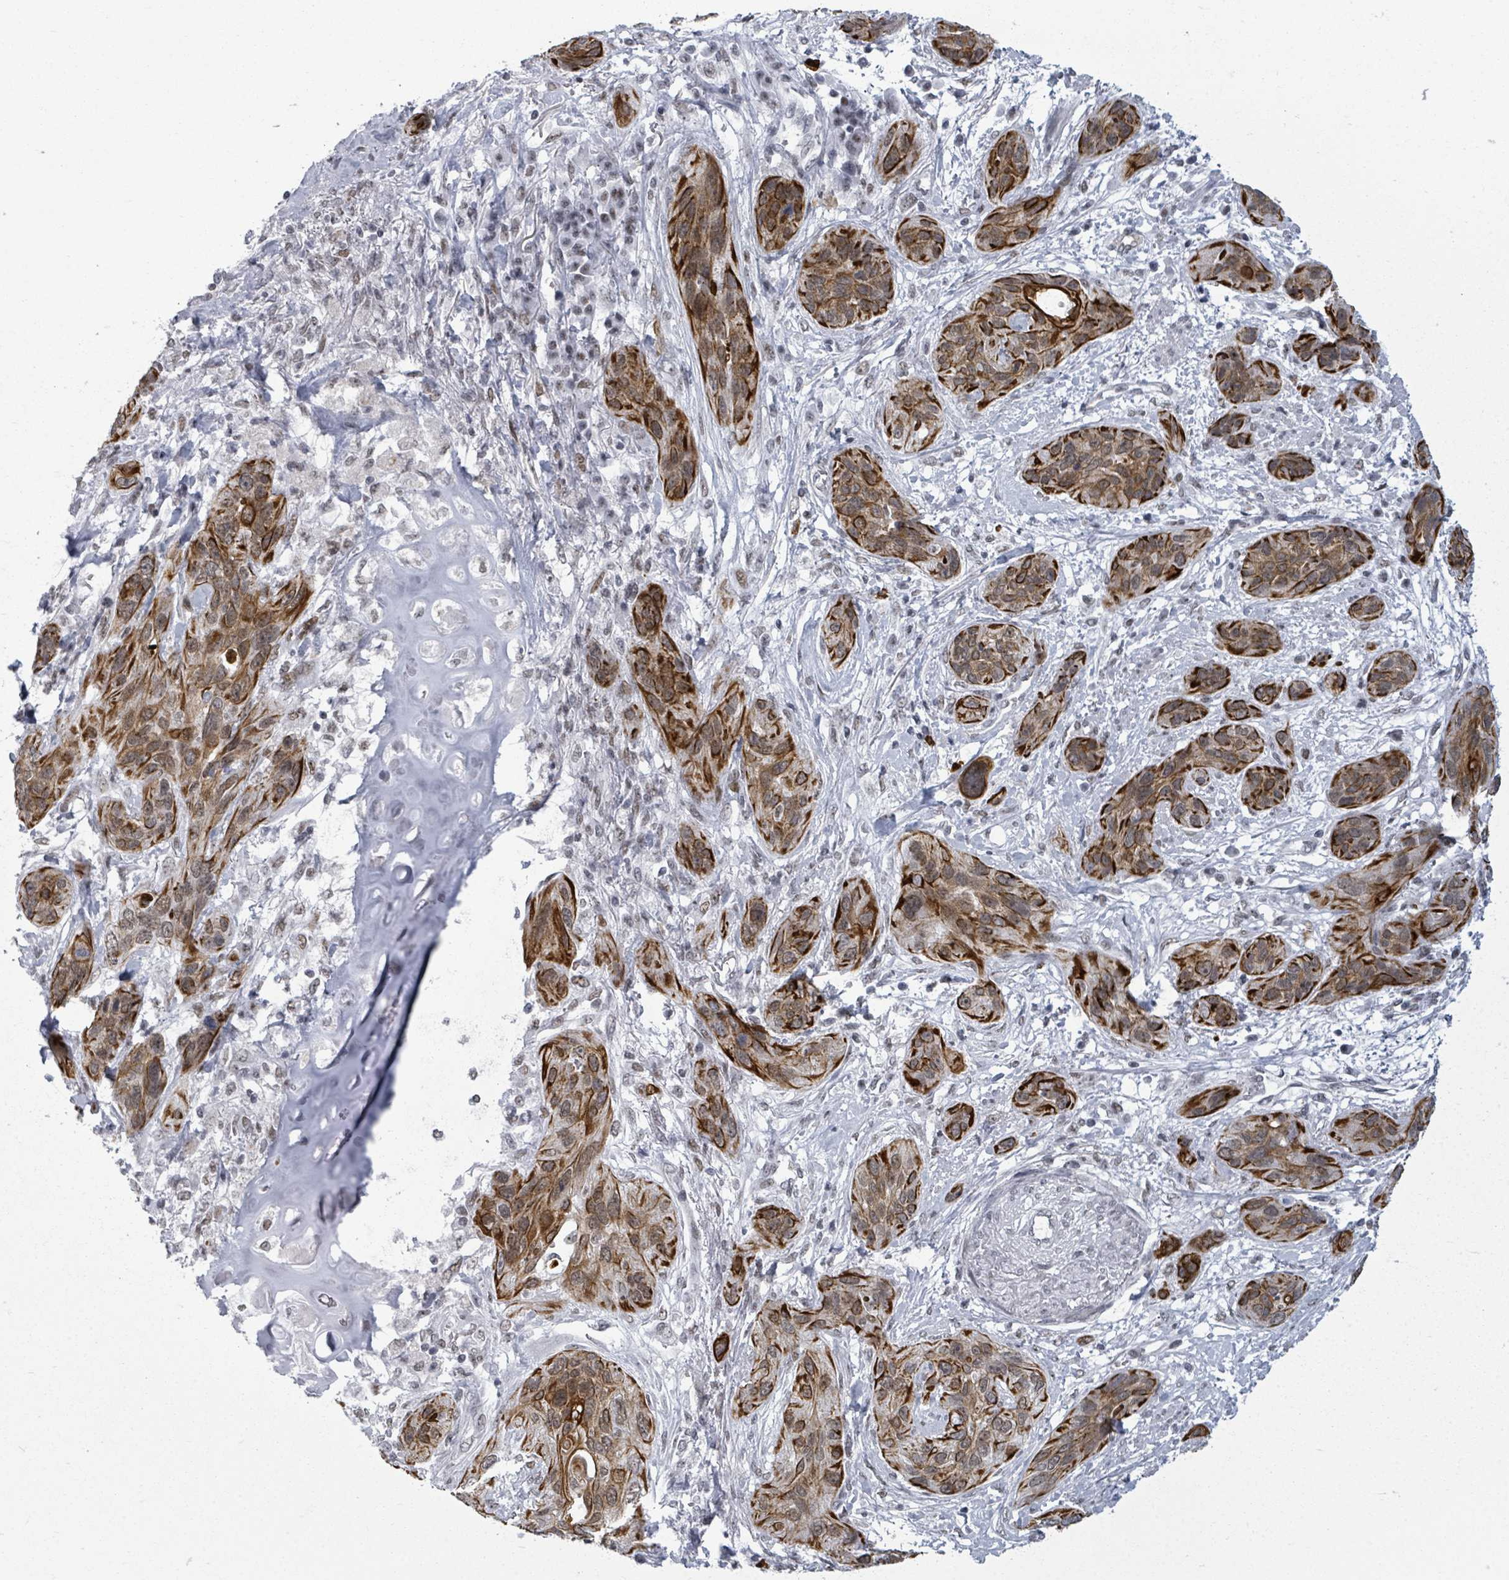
{"staining": {"intensity": "strong", "quantity": "25%-75%", "location": "cytoplasmic/membranous"}, "tissue": "lung cancer", "cell_type": "Tumor cells", "image_type": "cancer", "snomed": [{"axis": "morphology", "description": "Squamous cell carcinoma, NOS"}, {"axis": "topography", "description": "Lung"}], "caption": "There is high levels of strong cytoplasmic/membranous positivity in tumor cells of lung cancer, as demonstrated by immunohistochemical staining (brown color).", "gene": "ERCC5", "patient": {"sex": "female", "age": 70}}